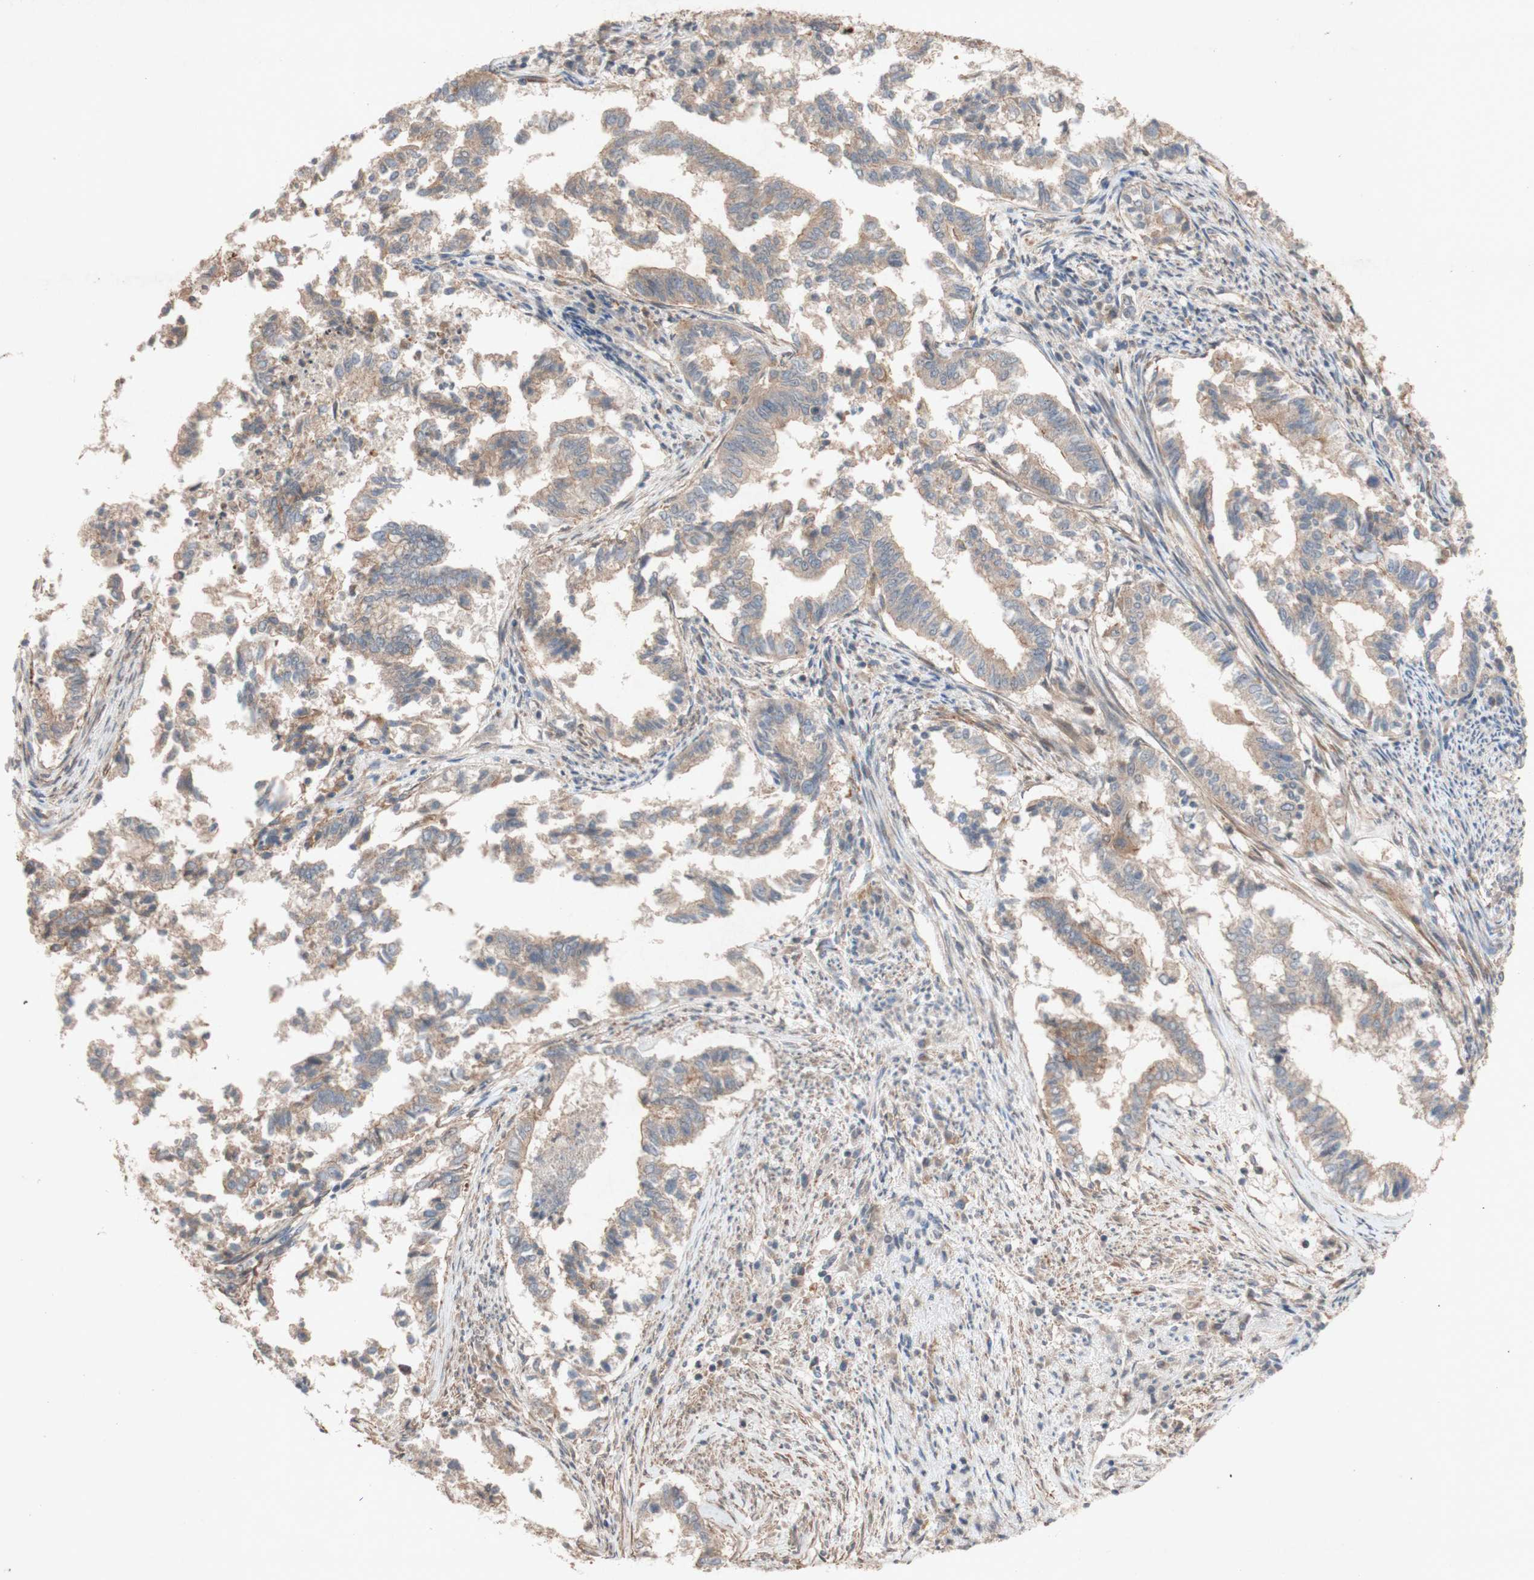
{"staining": {"intensity": "weak", "quantity": ">75%", "location": "cytoplasmic/membranous"}, "tissue": "endometrial cancer", "cell_type": "Tumor cells", "image_type": "cancer", "snomed": [{"axis": "morphology", "description": "Necrosis, NOS"}, {"axis": "morphology", "description": "Adenocarcinoma, NOS"}, {"axis": "topography", "description": "Endometrium"}], "caption": "Endometrial cancer (adenocarcinoma) was stained to show a protein in brown. There is low levels of weak cytoplasmic/membranous expression in approximately >75% of tumor cells.", "gene": "ATP6V1F", "patient": {"sex": "female", "age": 79}}